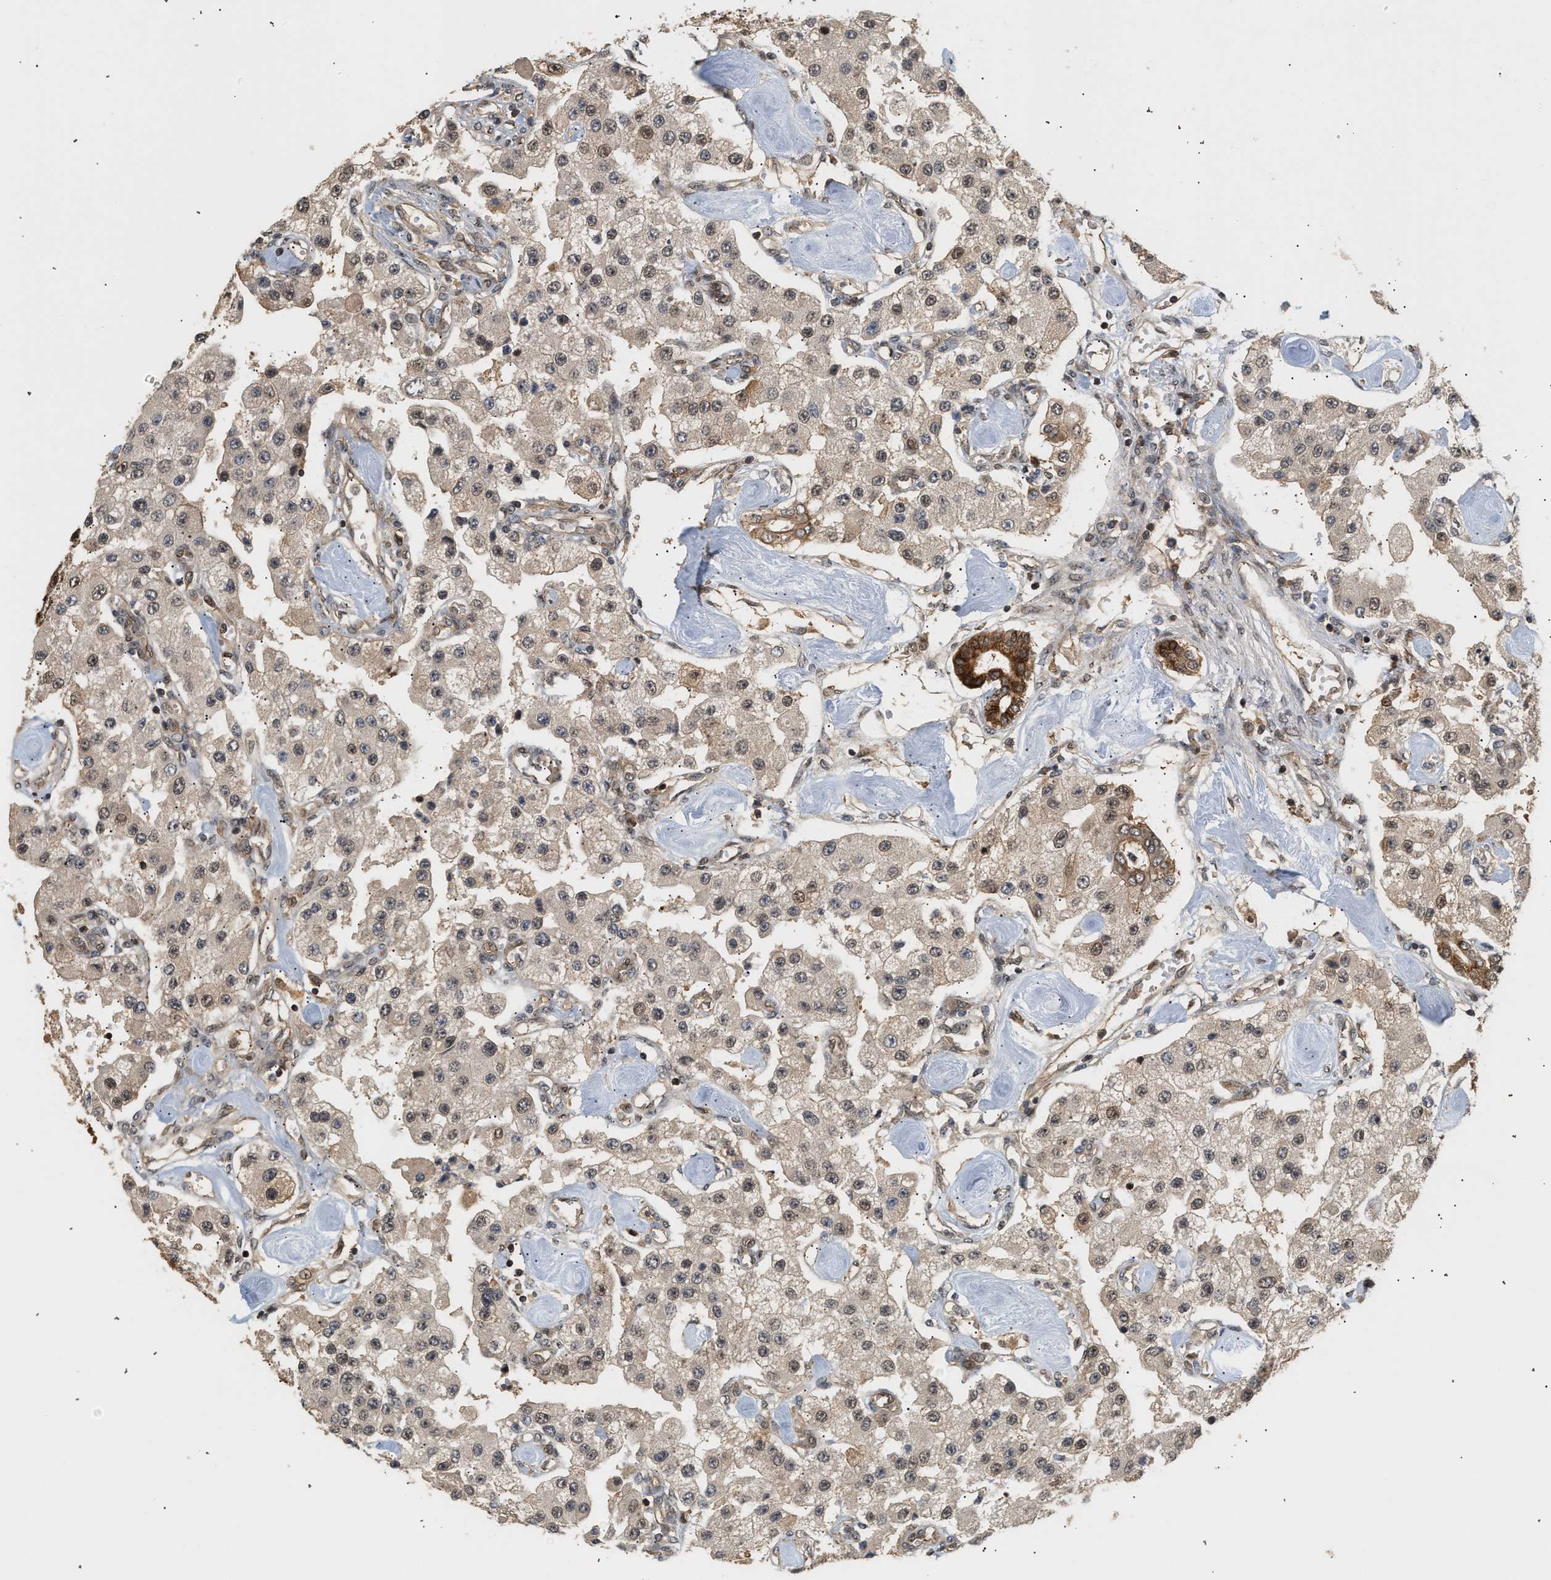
{"staining": {"intensity": "weak", "quantity": ">75%", "location": "cytoplasmic/membranous,nuclear"}, "tissue": "carcinoid", "cell_type": "Tumor cells", "image_type": "cancer", "snomed": [{"axis": "morphology", "description": "Carcinoid, malignant, NOS"}, {"axis": "topography", "description": "Pancreas"}], "caption": "Carcinoid tissue displays weak cytoplasmic/membranous and nuclear positivity in approximately >75% of tumor cells", "gene": "ABHD5", "patient": {"sex": "male", "age": 41}}